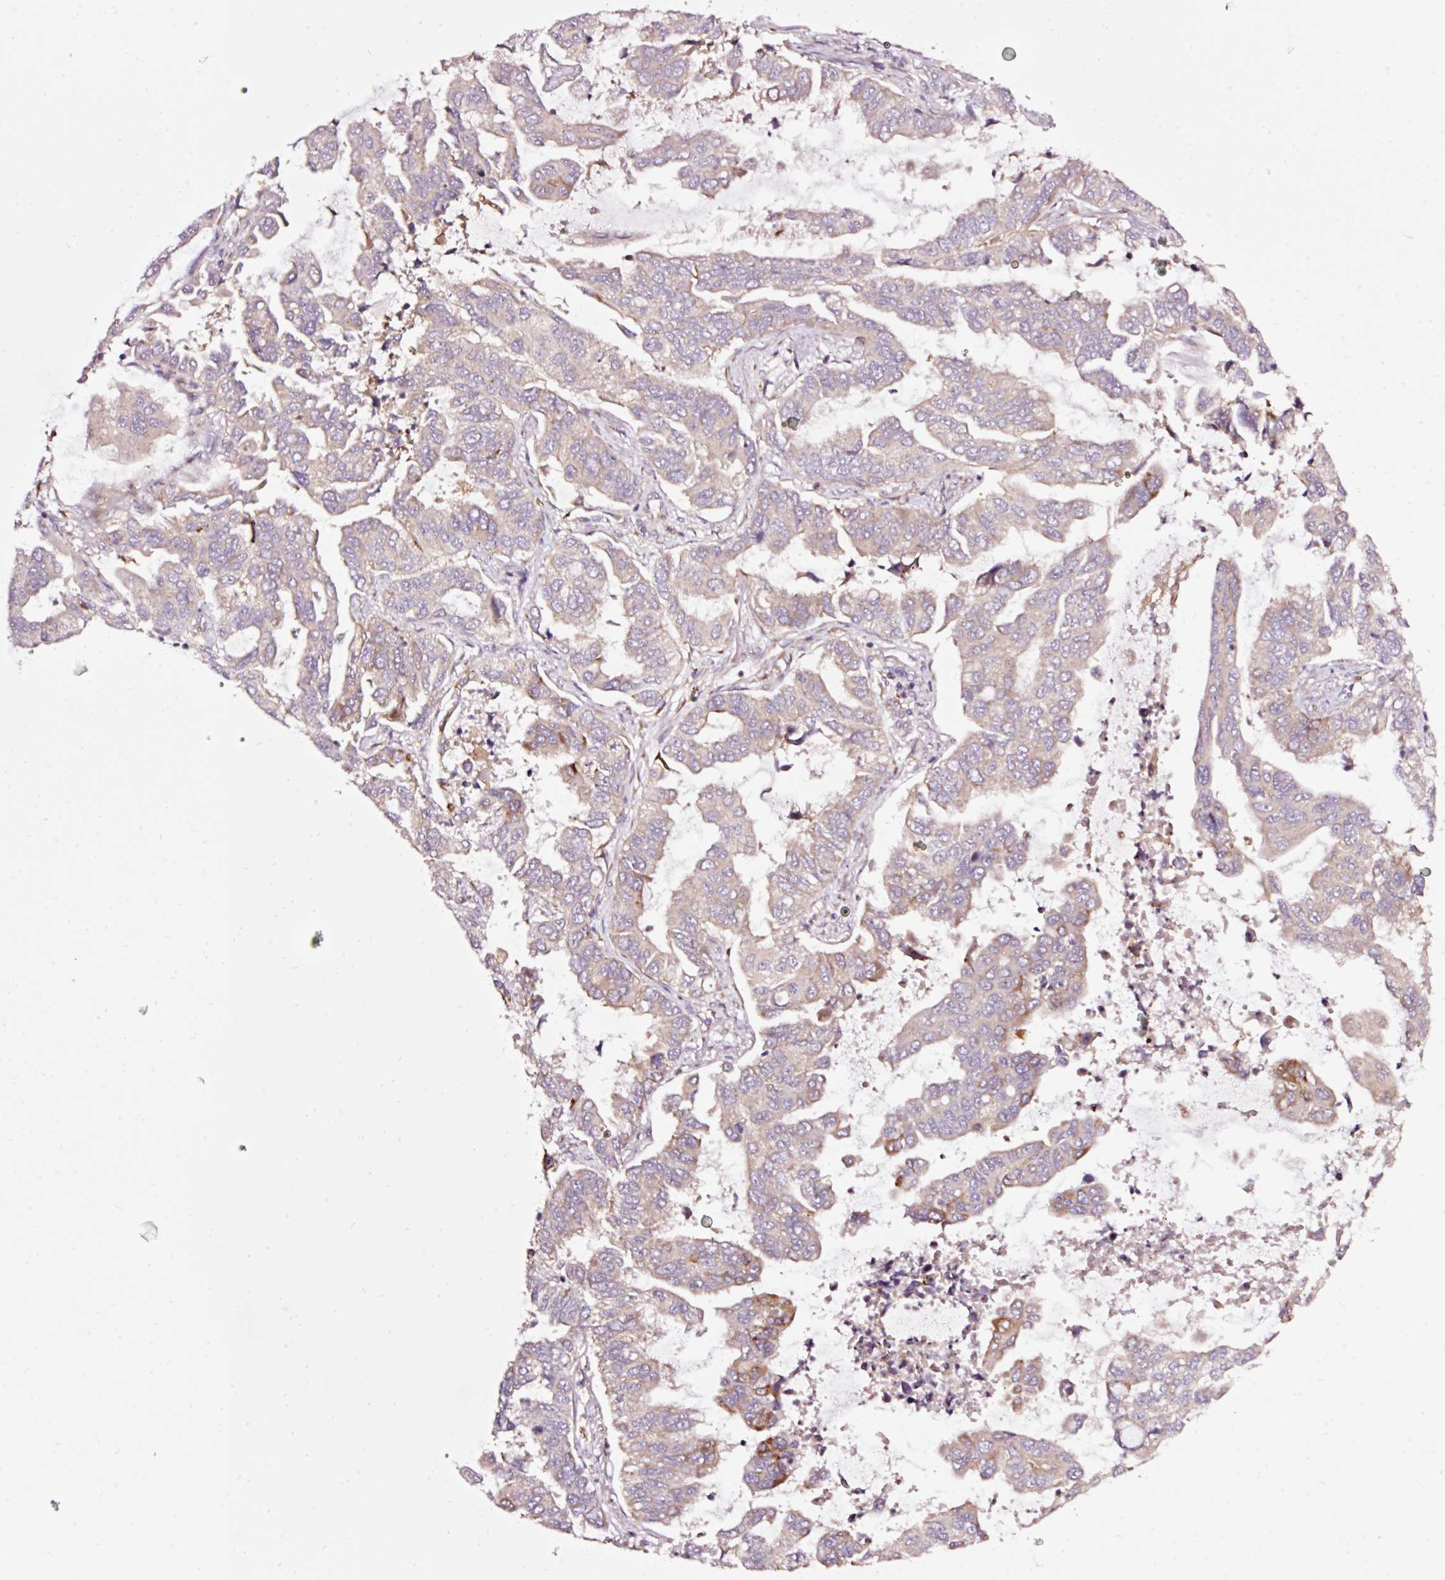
{"staining": {"intensity": "negative", "quantity": "none", "location": "none"}, "tissue": "lung cancer", "cell_type": "Tumor cells", "image_type": "cancer", "snomed": [{"axis": "morphology", "description": "Adenocarcinoma, NOS"}, {"axis": "topography", "description": "Lung"}], "caption": "A photomicrograph of adenocarcinoma (lung) stained for a protein shows no brown staining in tumor cells.", "gene": "NAPA", "patient": {"sex": "male", "age": 64}}